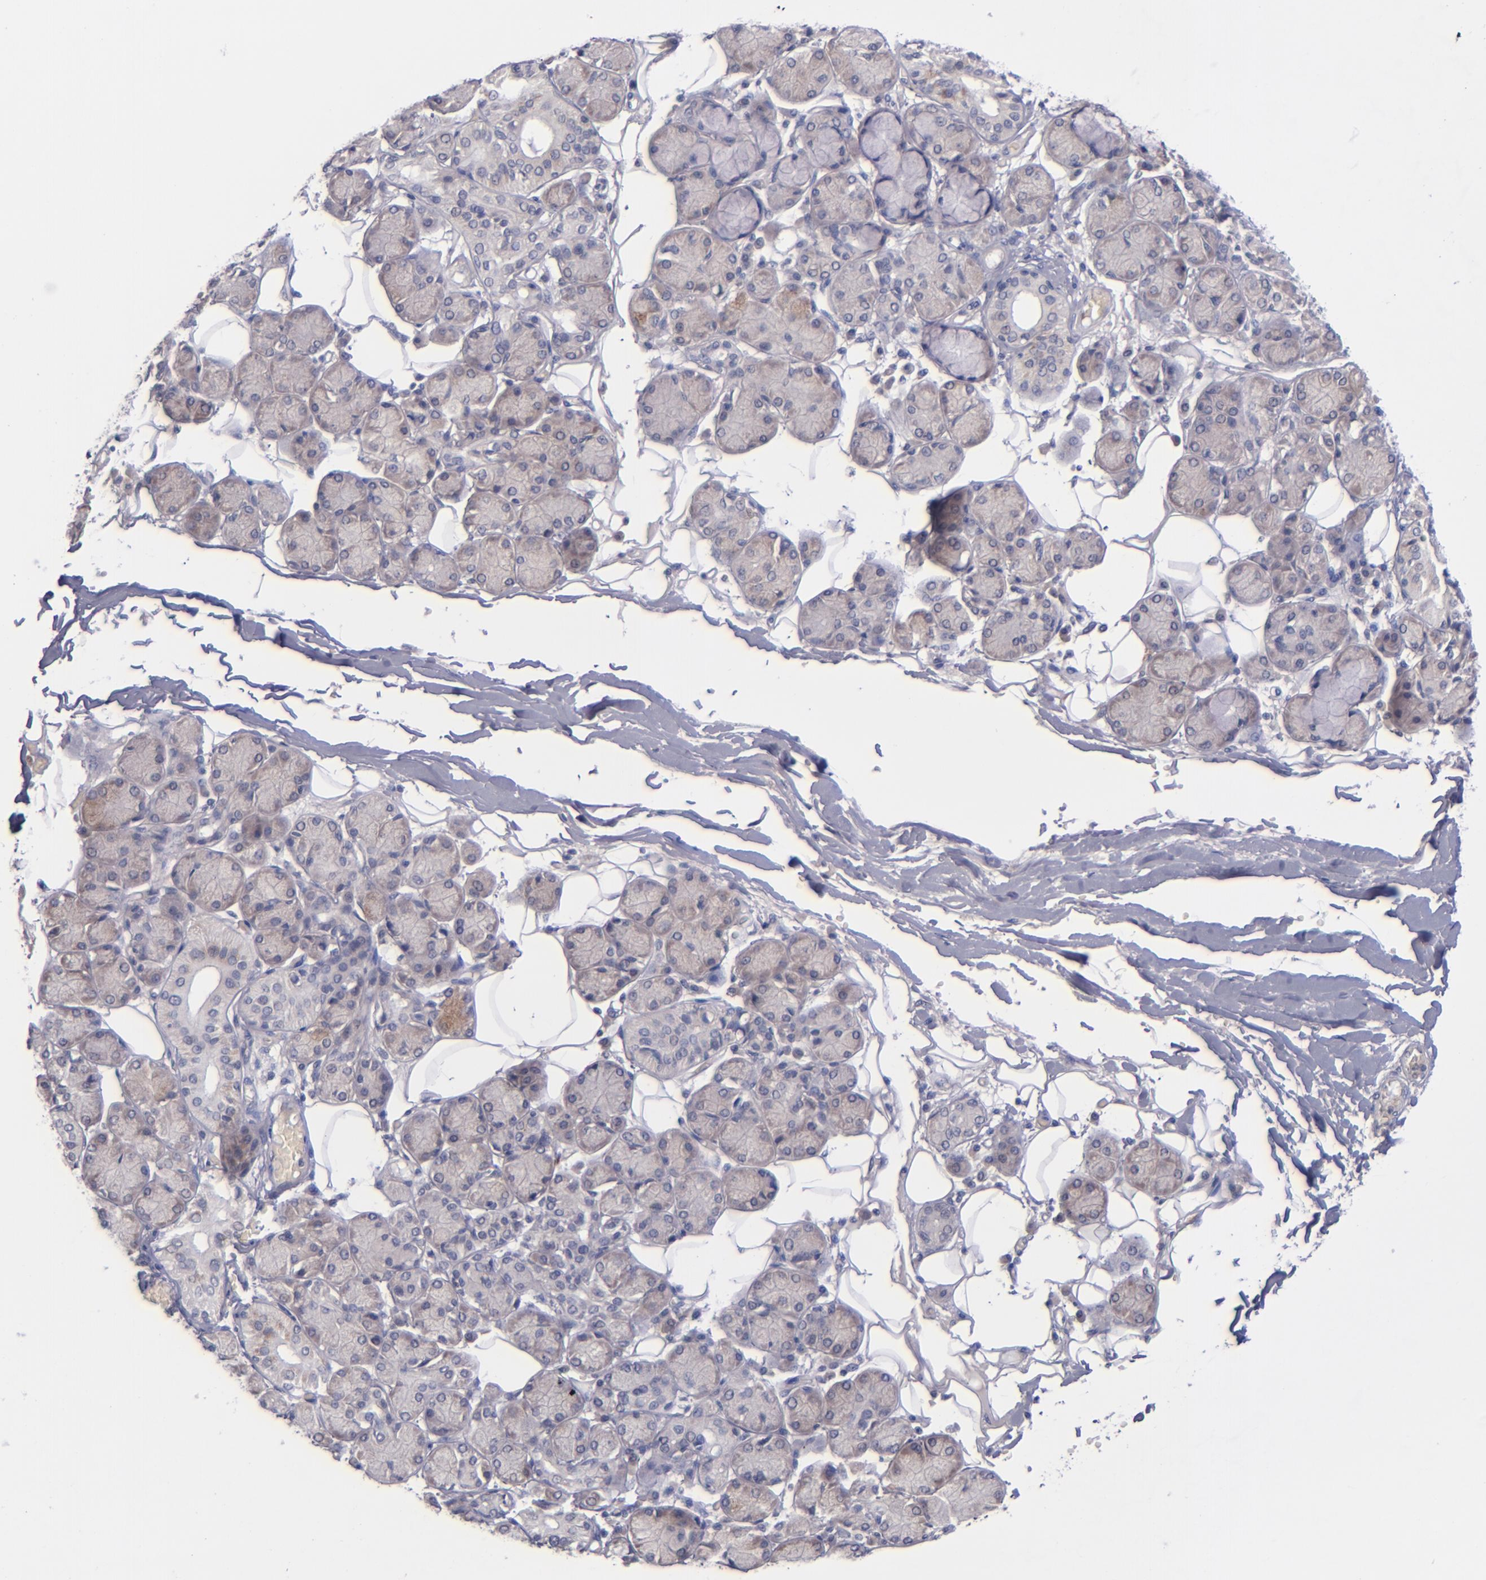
{"staining": {"intensity": "weak", "quantity": "25%-75%", "location": "cytoplasmic/membranous"}, "tissue": "salivary gland", "cell_type": "Glandular cells", "image_type": "normal", "snomed": [{"axis": "morphology", "description": "Normal tissue, NOS"}, {"axis": "topography", "description": "Salivary gland"}], "caption": "Immunohistochemistry (IHC) of benign human salivary gland exhibits low levels of weak cytoplasmic/membranous positivity in about 25%-75% of glandular cells.", "gene": "TSC2", "patient": {"sex": "male", "age": 54}}